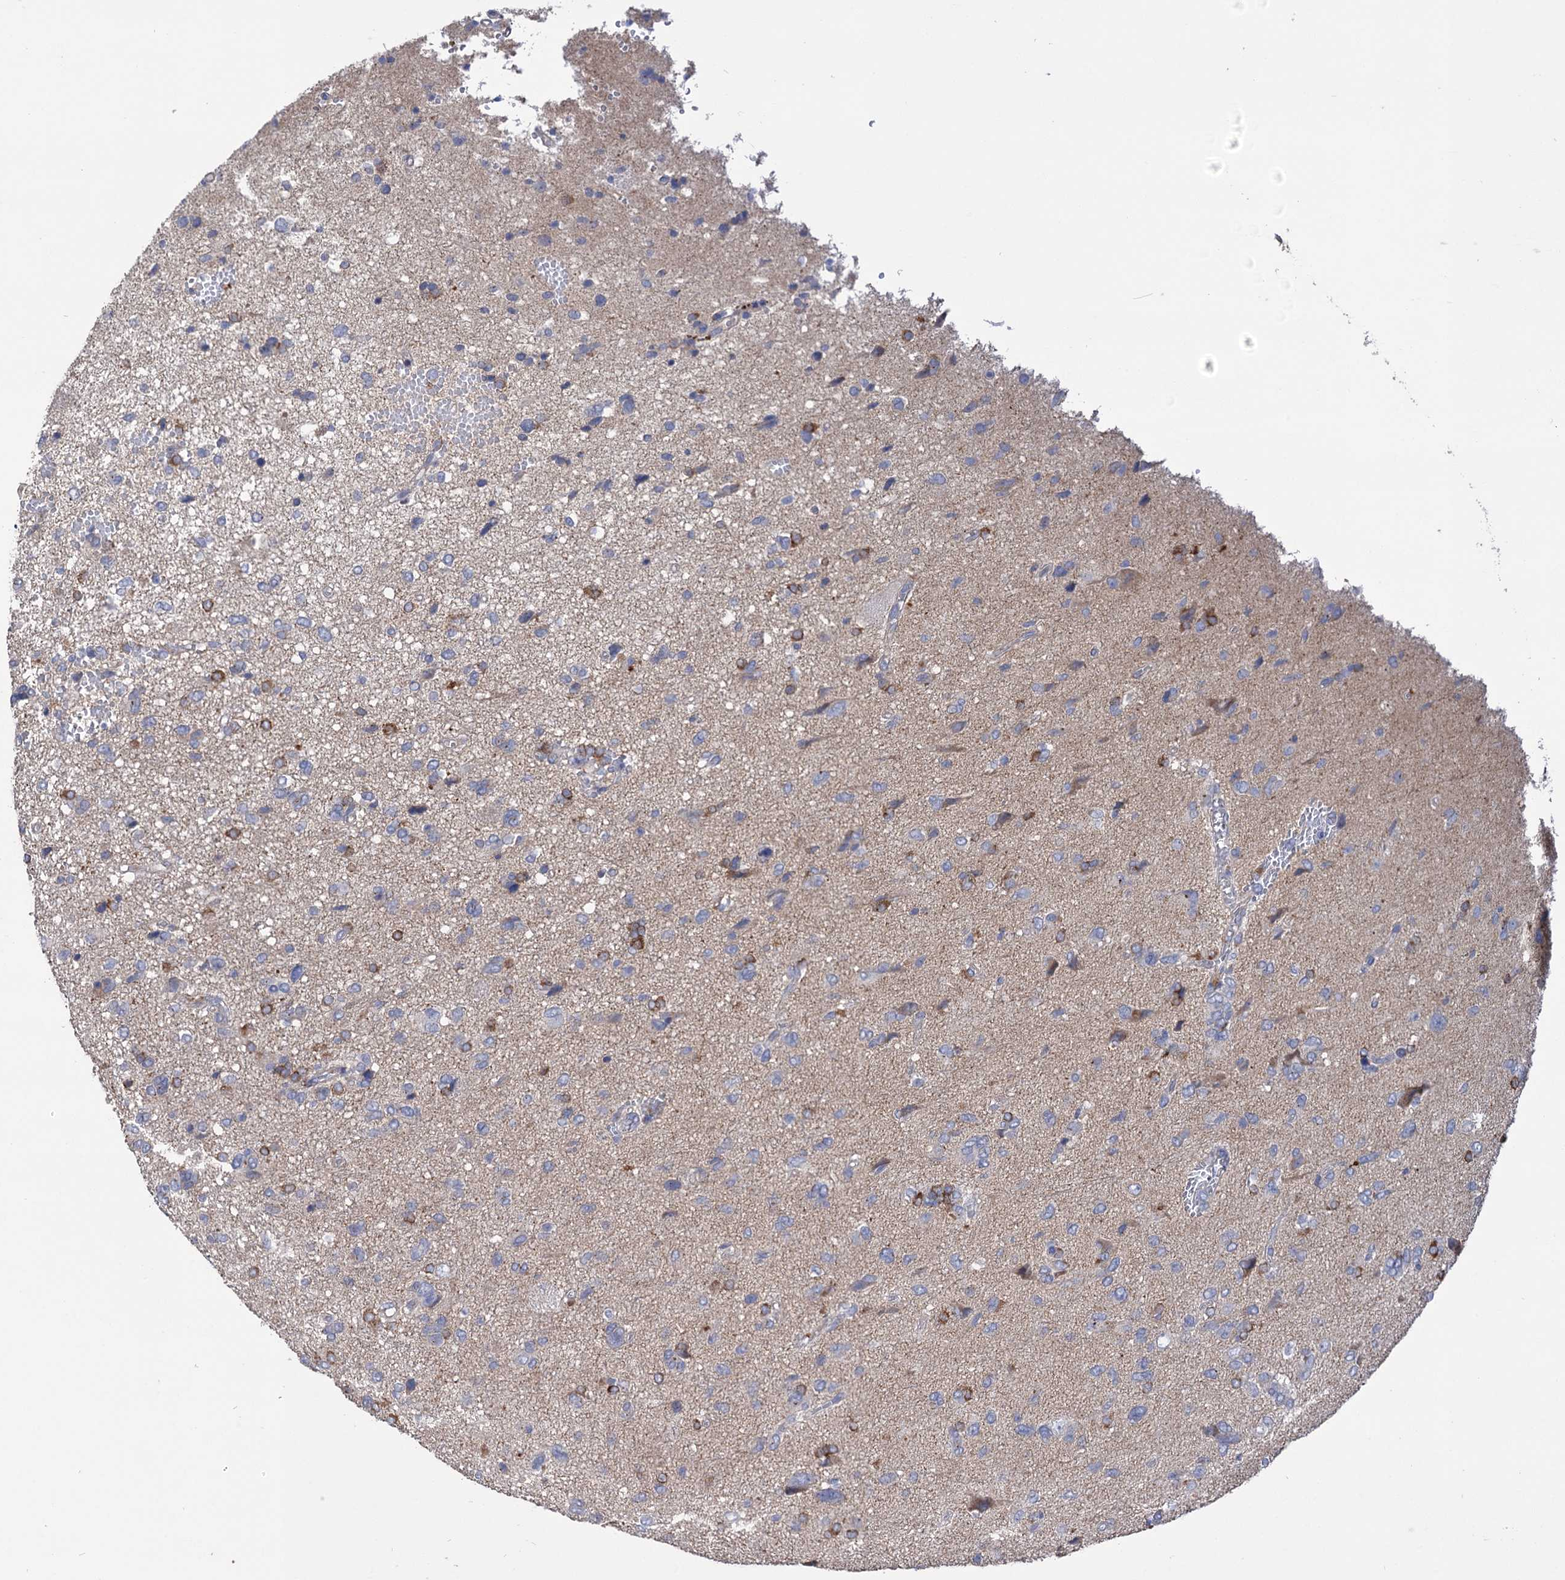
{"staining": {"intensity": "negative", "quantity": "none", "location": "none"}, "tissue": "glioma", "cell_type": "Tumor cells", "image_type": "cancer", "snomed": [{"axis": "morphology", "description": "Glioma, malignant, High grade"}, {"axis": "topography", "description": "Brain"}], "caption": "Immunohistochemical staining of human glioma displays no significant expression in tumor cells.", "gene": "BBS4", "patient": {"sex": "female", "age": 59}}